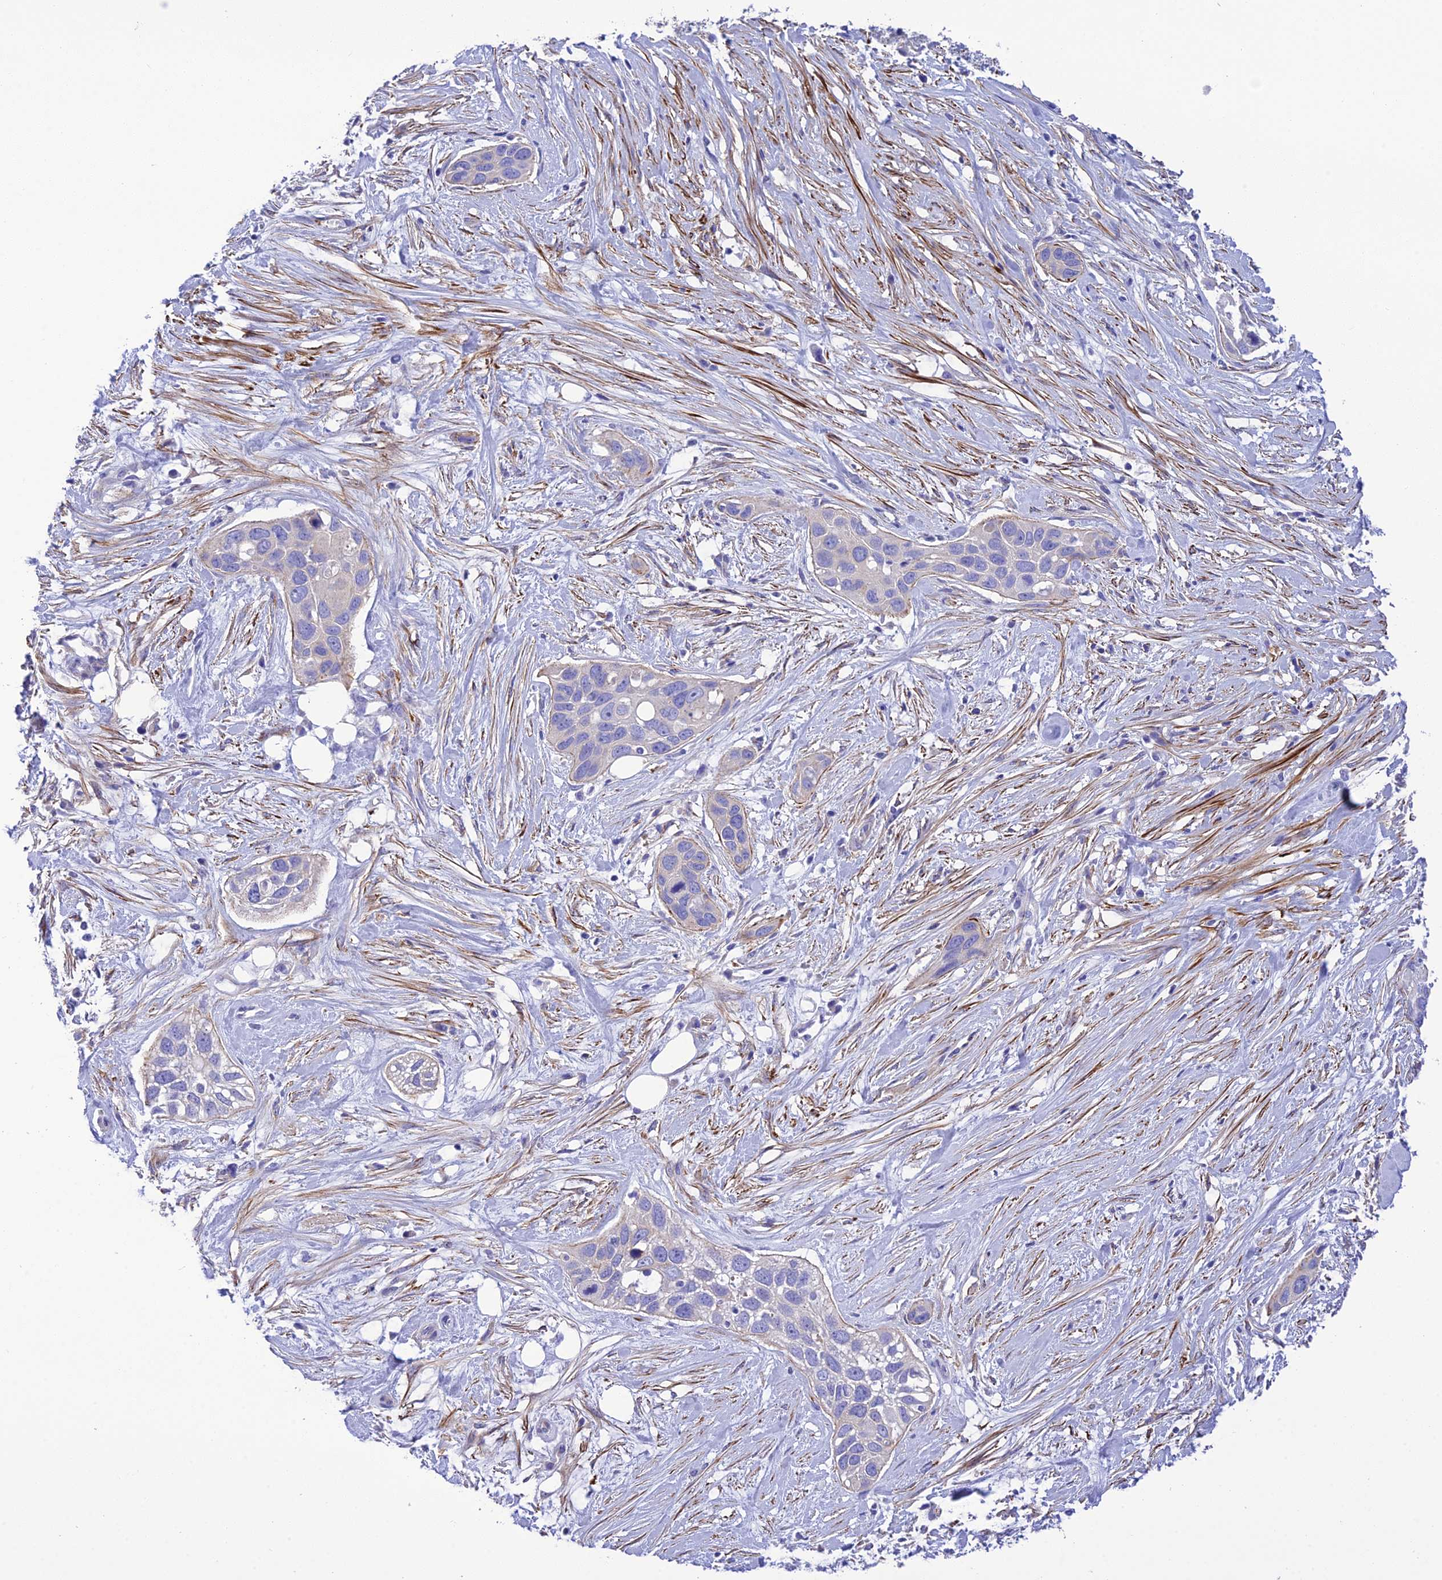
{"staining": {"intensity": "negative", "quantity": "none", "location": "none"}, "tissue": "pancreatic cancer", "cell_type": "Tumor cells", "image_type": "cancer", "snomed": [{"axis": "morphology", "description": "Adenocarcinoma, NOS"}, {"axis": "topography", "description": "Pancreas"}], "caption": "This is an immunohistochemistry photomicrograph of adenocarcinoma (pancreatic). There is no positivity in tumor cells.", "gene": "FRA10AC1", "patient": {"sex": "female", "age": 60}}